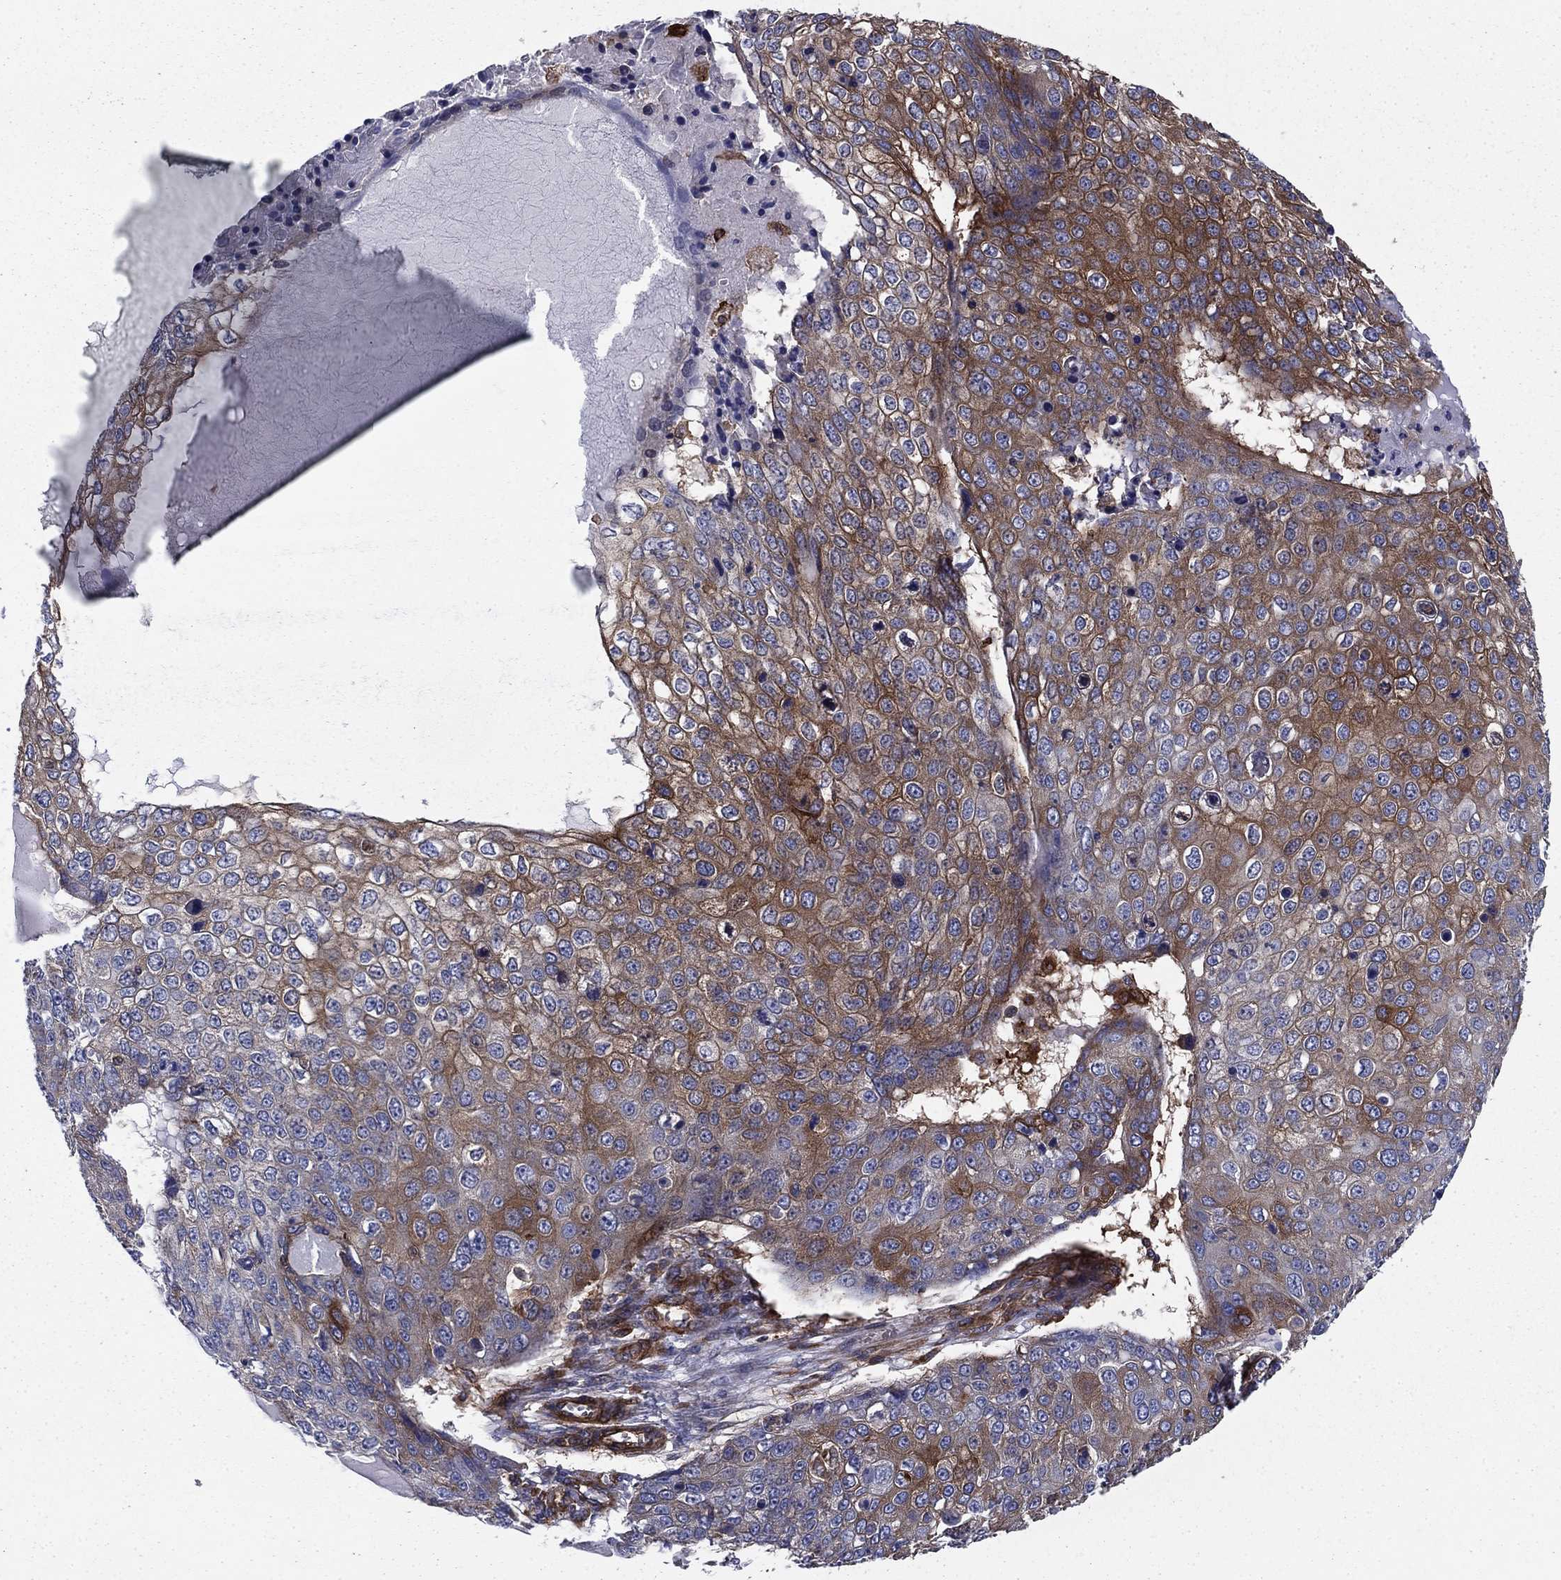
{"staining": {"intensity": "moderate", "quantity": "25%-75%", "location": "cytoplasmic/membranous"}, "tissue": "skin cancer", "cell_type": "Tumor cells", "image_type": "cancer", "snomed": [{"axis": "morphology", "description": "Squamous cell carcinoma, NOS"}, {"axis": "topography", "description": "Skin"}], "caption": "Squamous cell carcinoma (skin) tissue shows moderate cytoplasmic/membranous positivity in about 25%-75% of tumor cells, visualized by immunohistochemistry.", "gene": "EHBP1L1", "patient": {"sex": "male", "age": 71}}